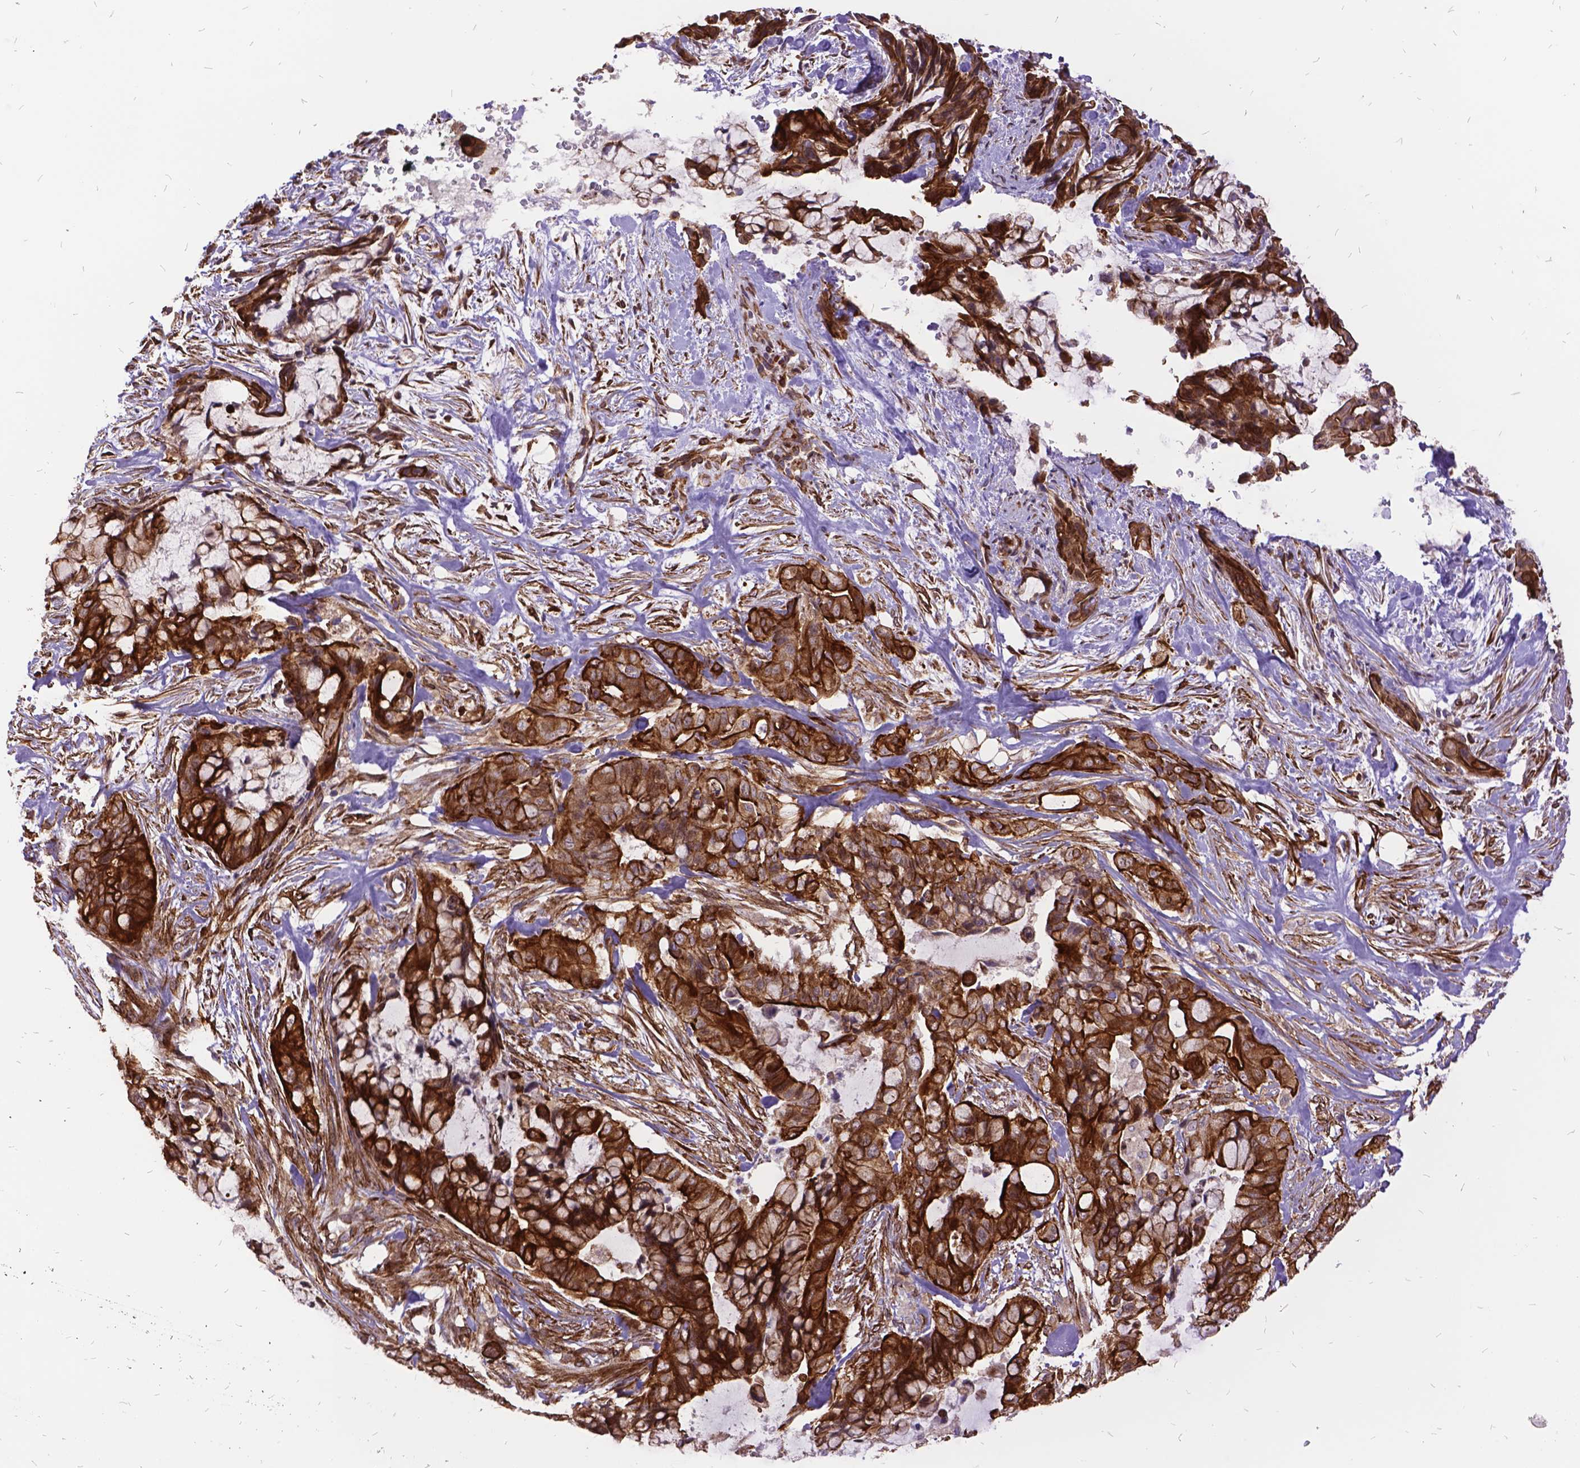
{"staining": {"intensity": "moderate", "quantity": ">75%", "location": "cytoplasmic/membranous"}, "tissue": "pancreatic cancer", "cell_type": "Tumor cells", "image_type": "cancer", "snomed": [{"axis": "morphology", "description": "Adenocarcinoma, NOS"}, {"axis": "topography", "description": "Pancreas"}], "caption": "The image demonstrates a brown stain indicating the presence of a protein in the cytoplasmic/membranous of tumor cells in pancreatic cancer (adenocarcinoma).", "gene": "GRB7", "patient": {"sex": "male", "age": 71}}